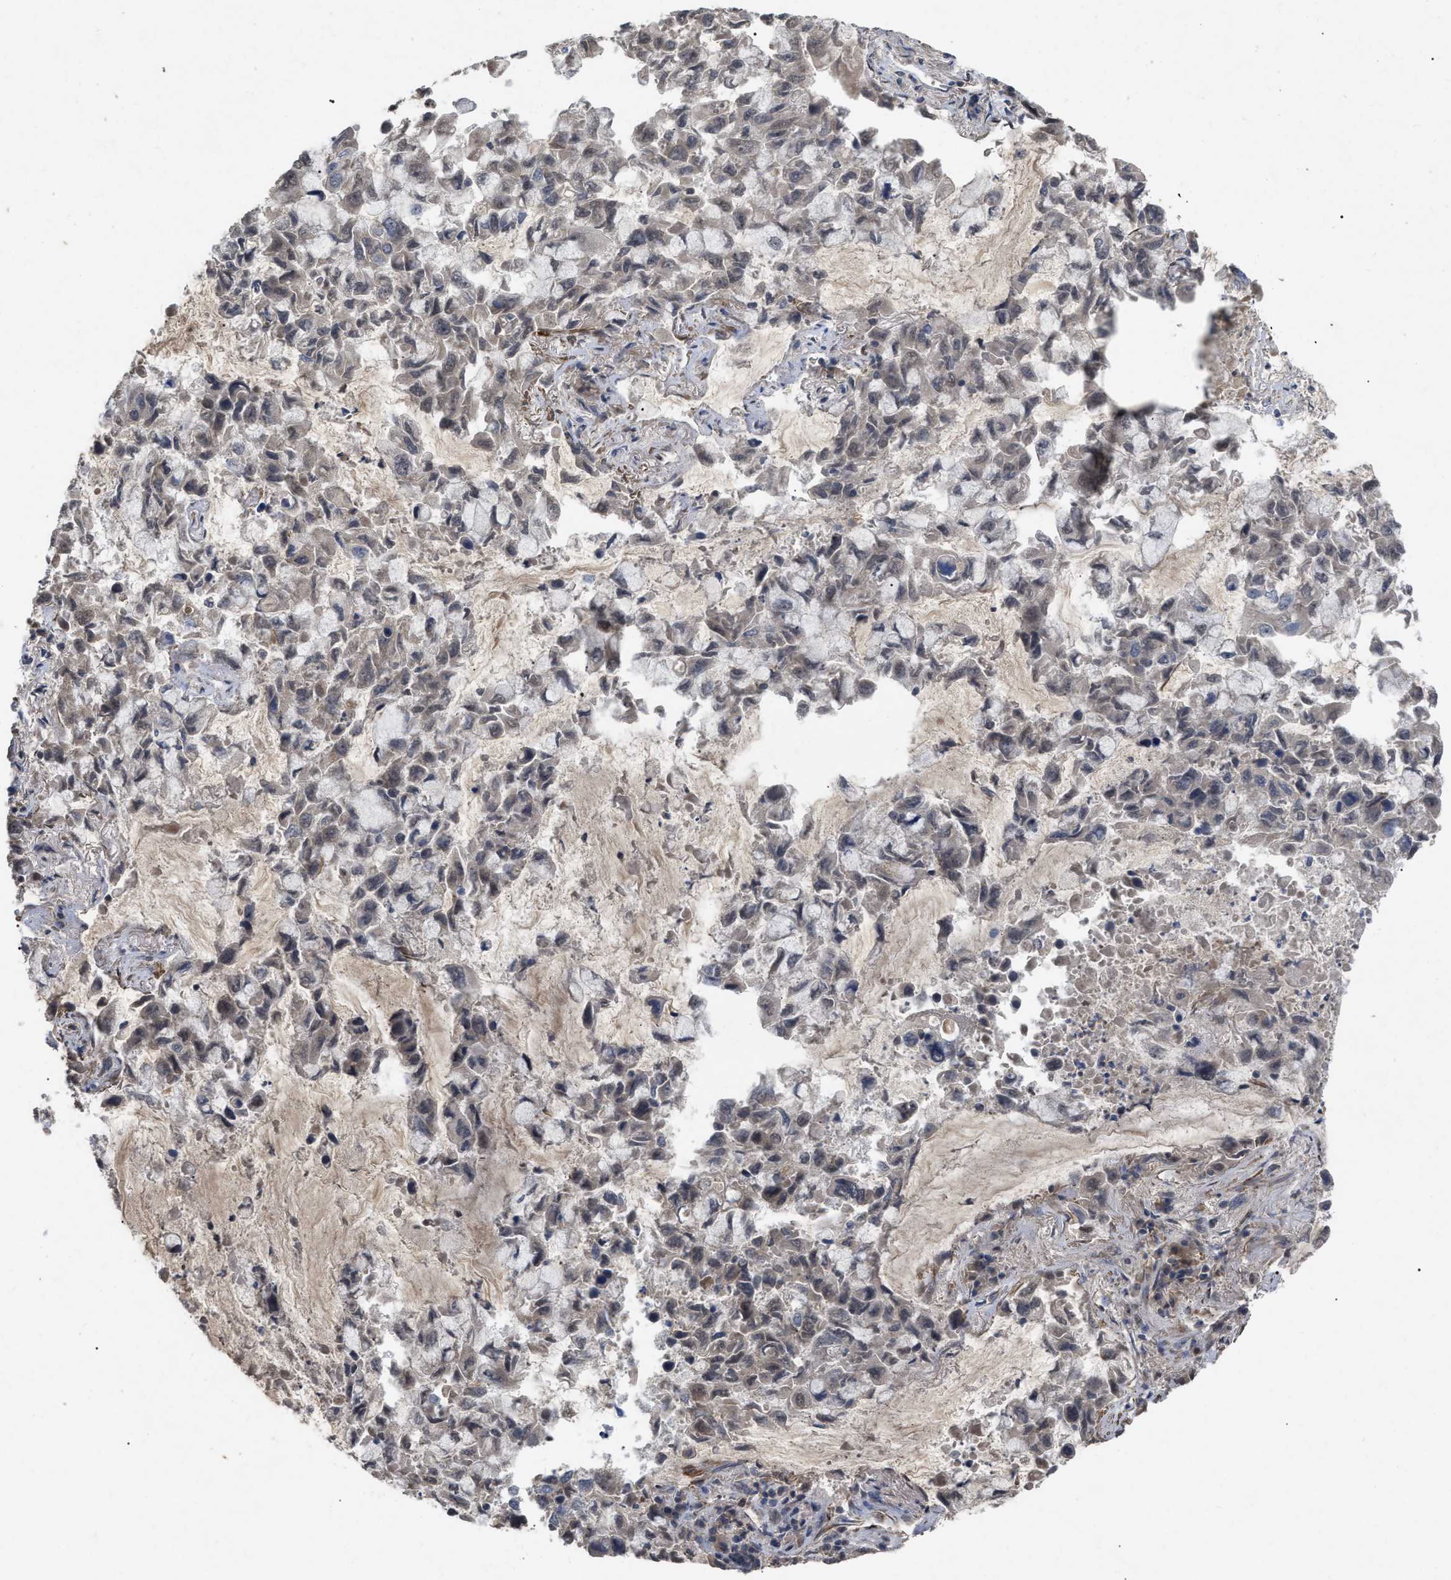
{"staining": {"intensity": "weak", "quantity": "<25%", "location": "cytoplasmic/membranous,nuclear"}, "tissue": "lung cancer", "cell_type": "Tumor cells", "image_type": "cancer", "snomed": [{"axis": "morphology", "description": "Adenocarcinoma, NOS"}, {"axis": "topography", "description": "Lung"}], "caption": "An immunohistochemistry (IHC) histopathology image of lung cancer (adenocarcinoma) is shown. There is no staining in tumor cells of lung cancer (adenocarcinoma). The staining was performed using DAB to visualize the protein expression in brown, while the nuclei were stained in blue with hematoxylin (Magnification: 20x).", "gene": "ST6GALNAC6", "patient": {"sex": "male", "age": 64}}